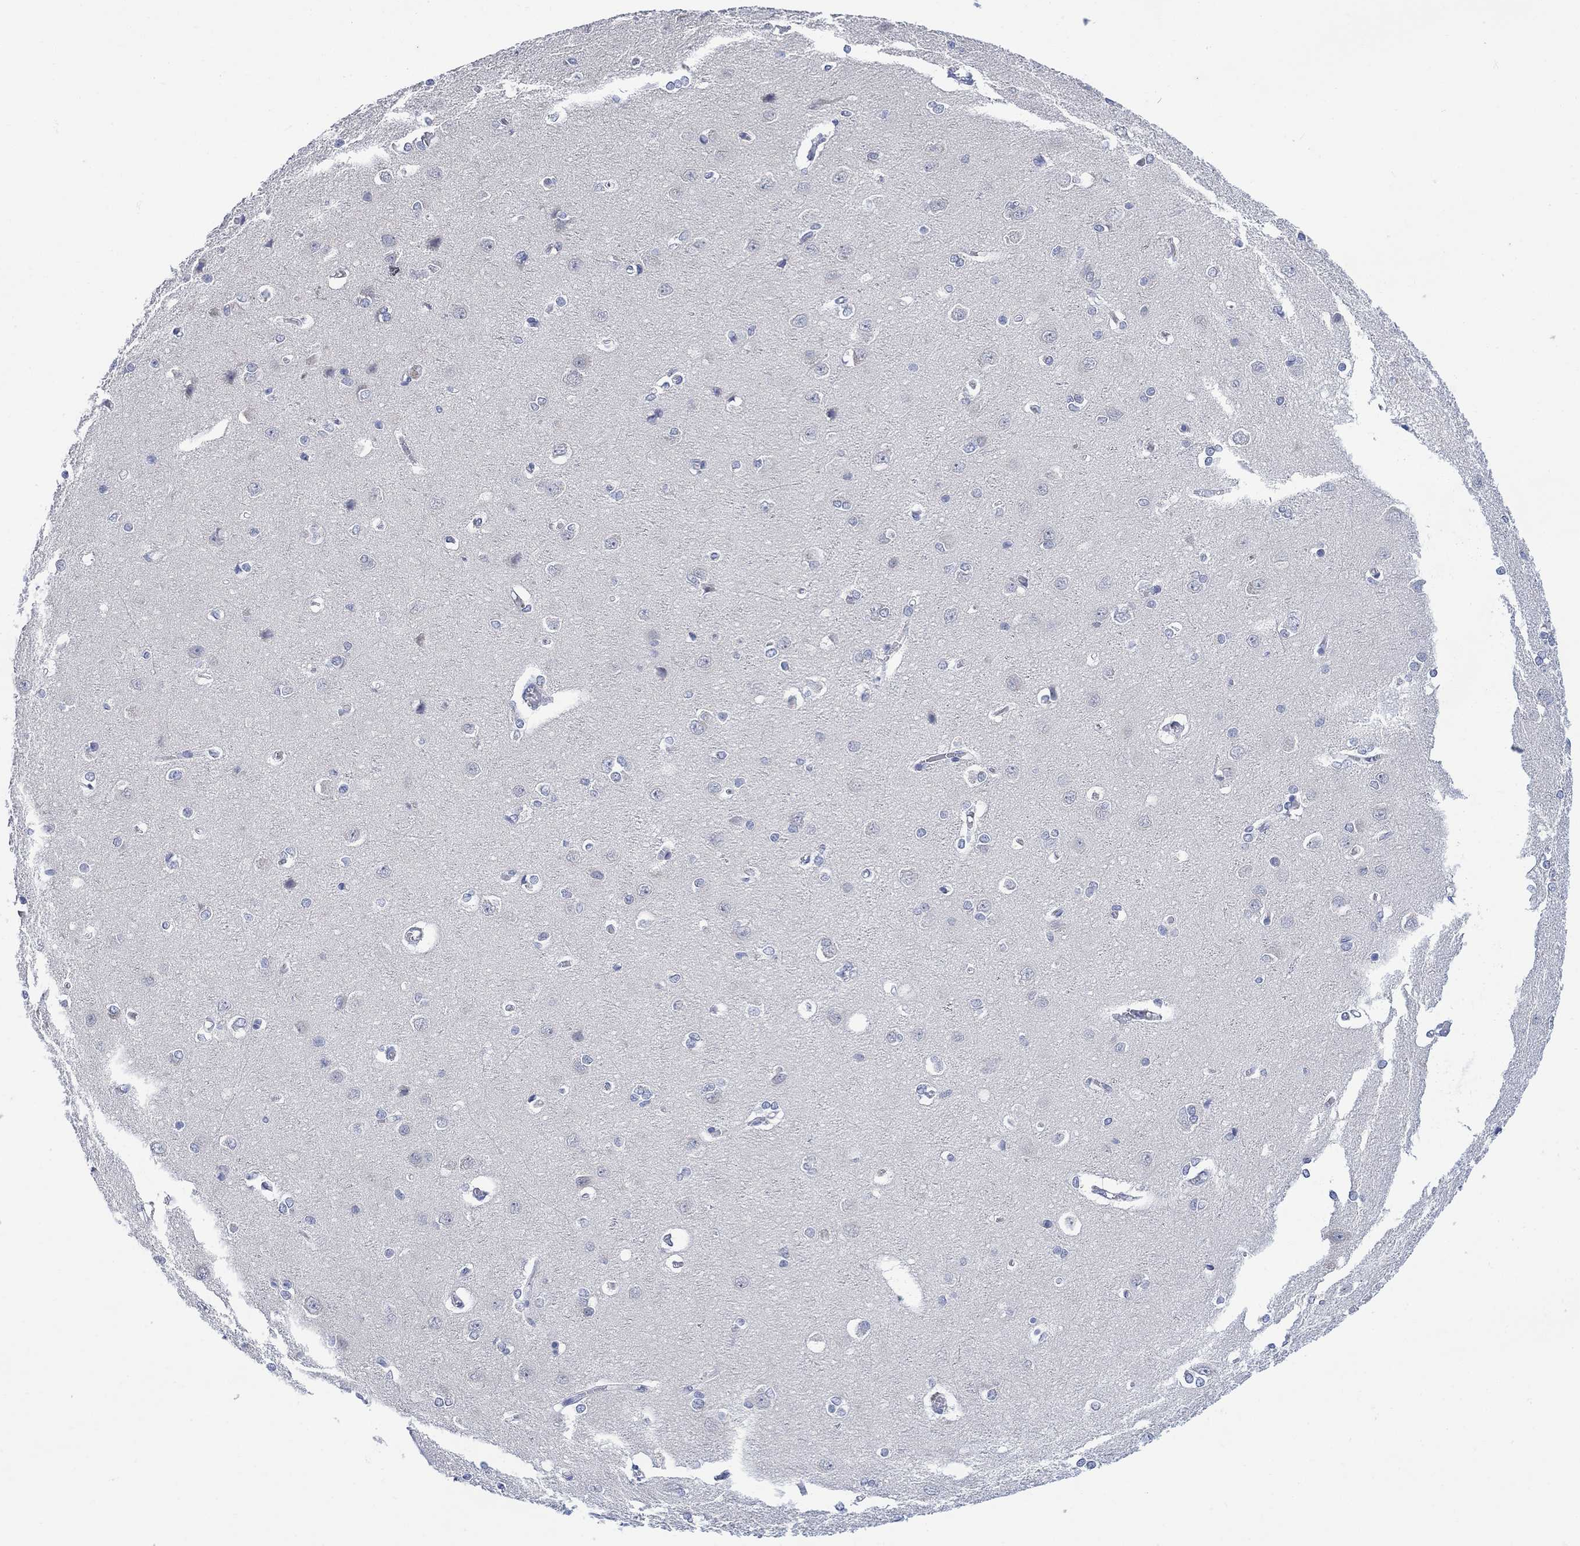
{"staining": {"intensity": "negative", "quantity": "none", "location": "none"}, "tissue": "cerebral cortex", "cell_type": "Endothelial cells", "image_type": "normal", "snomed": [{"axis": "morphology", "description": "Normal tissue, NOS"}, {"axis": "topography", "description": "Cerebral cortex"}], "caption": "The IHC photomicrograph has no significant positivity in endothelial cells of cerebral cortex.", "gene": "FBP2", "patient": {"sex": "male", "age": 37}}